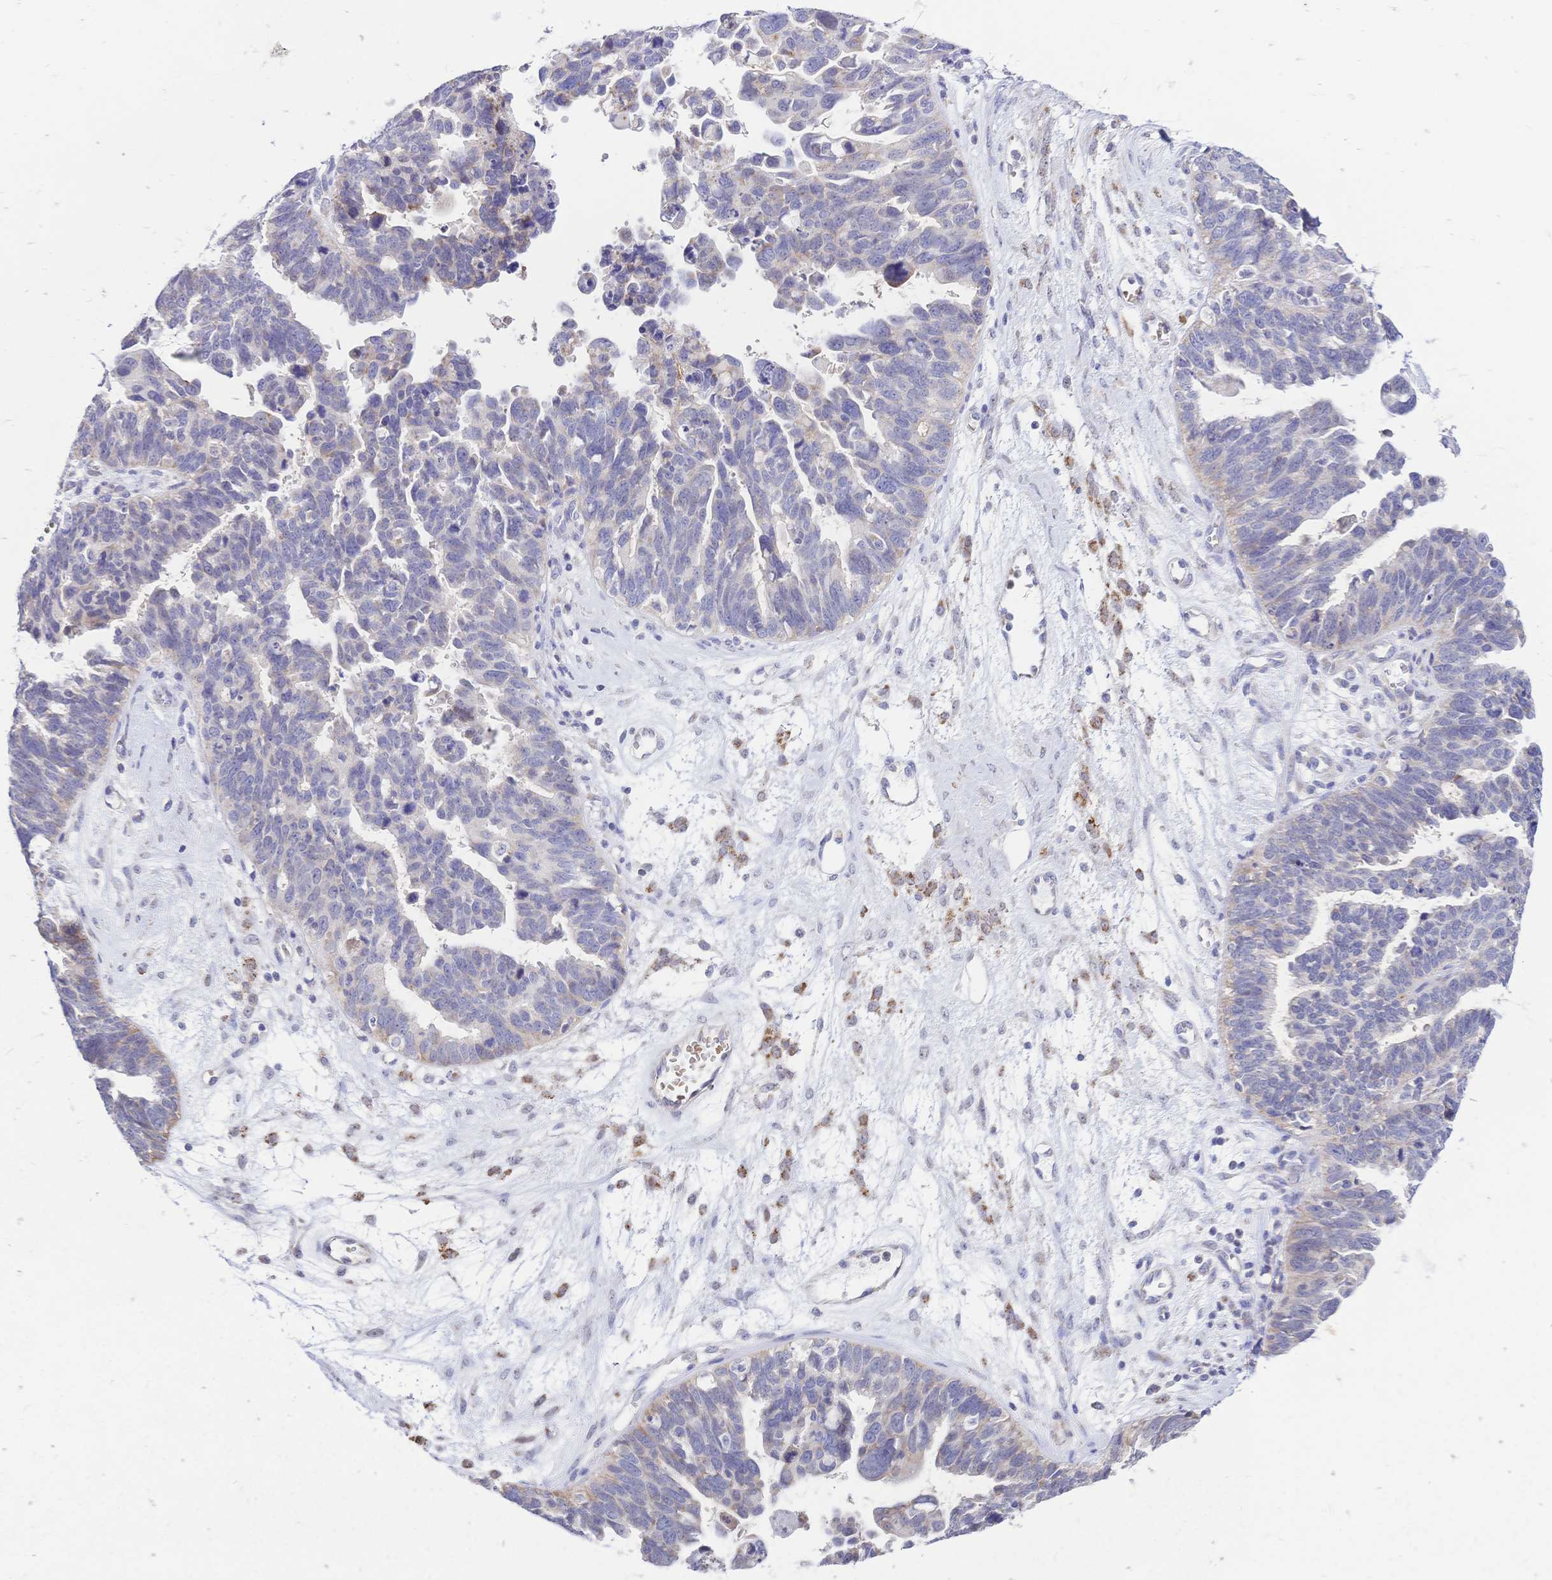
{"staining": {"intensity": "negative", "quantity": "none", "location": "none"}, "tissue": "ovarian cancer", "cell_type": "Tumor cells", "image_type": "cancer", "snomed": [{"axis": "morphology", "description": "Cystadenocarcinoma, serous, NOS"}, {"axis": "topography", "description": "Ovary"}], "caption": "The IHC micrograph has no significant expression in tumor cells of ovarian cancer tissue.", "gene": "CLEC18B", "patient": {"sex": "female", "age": 60}}